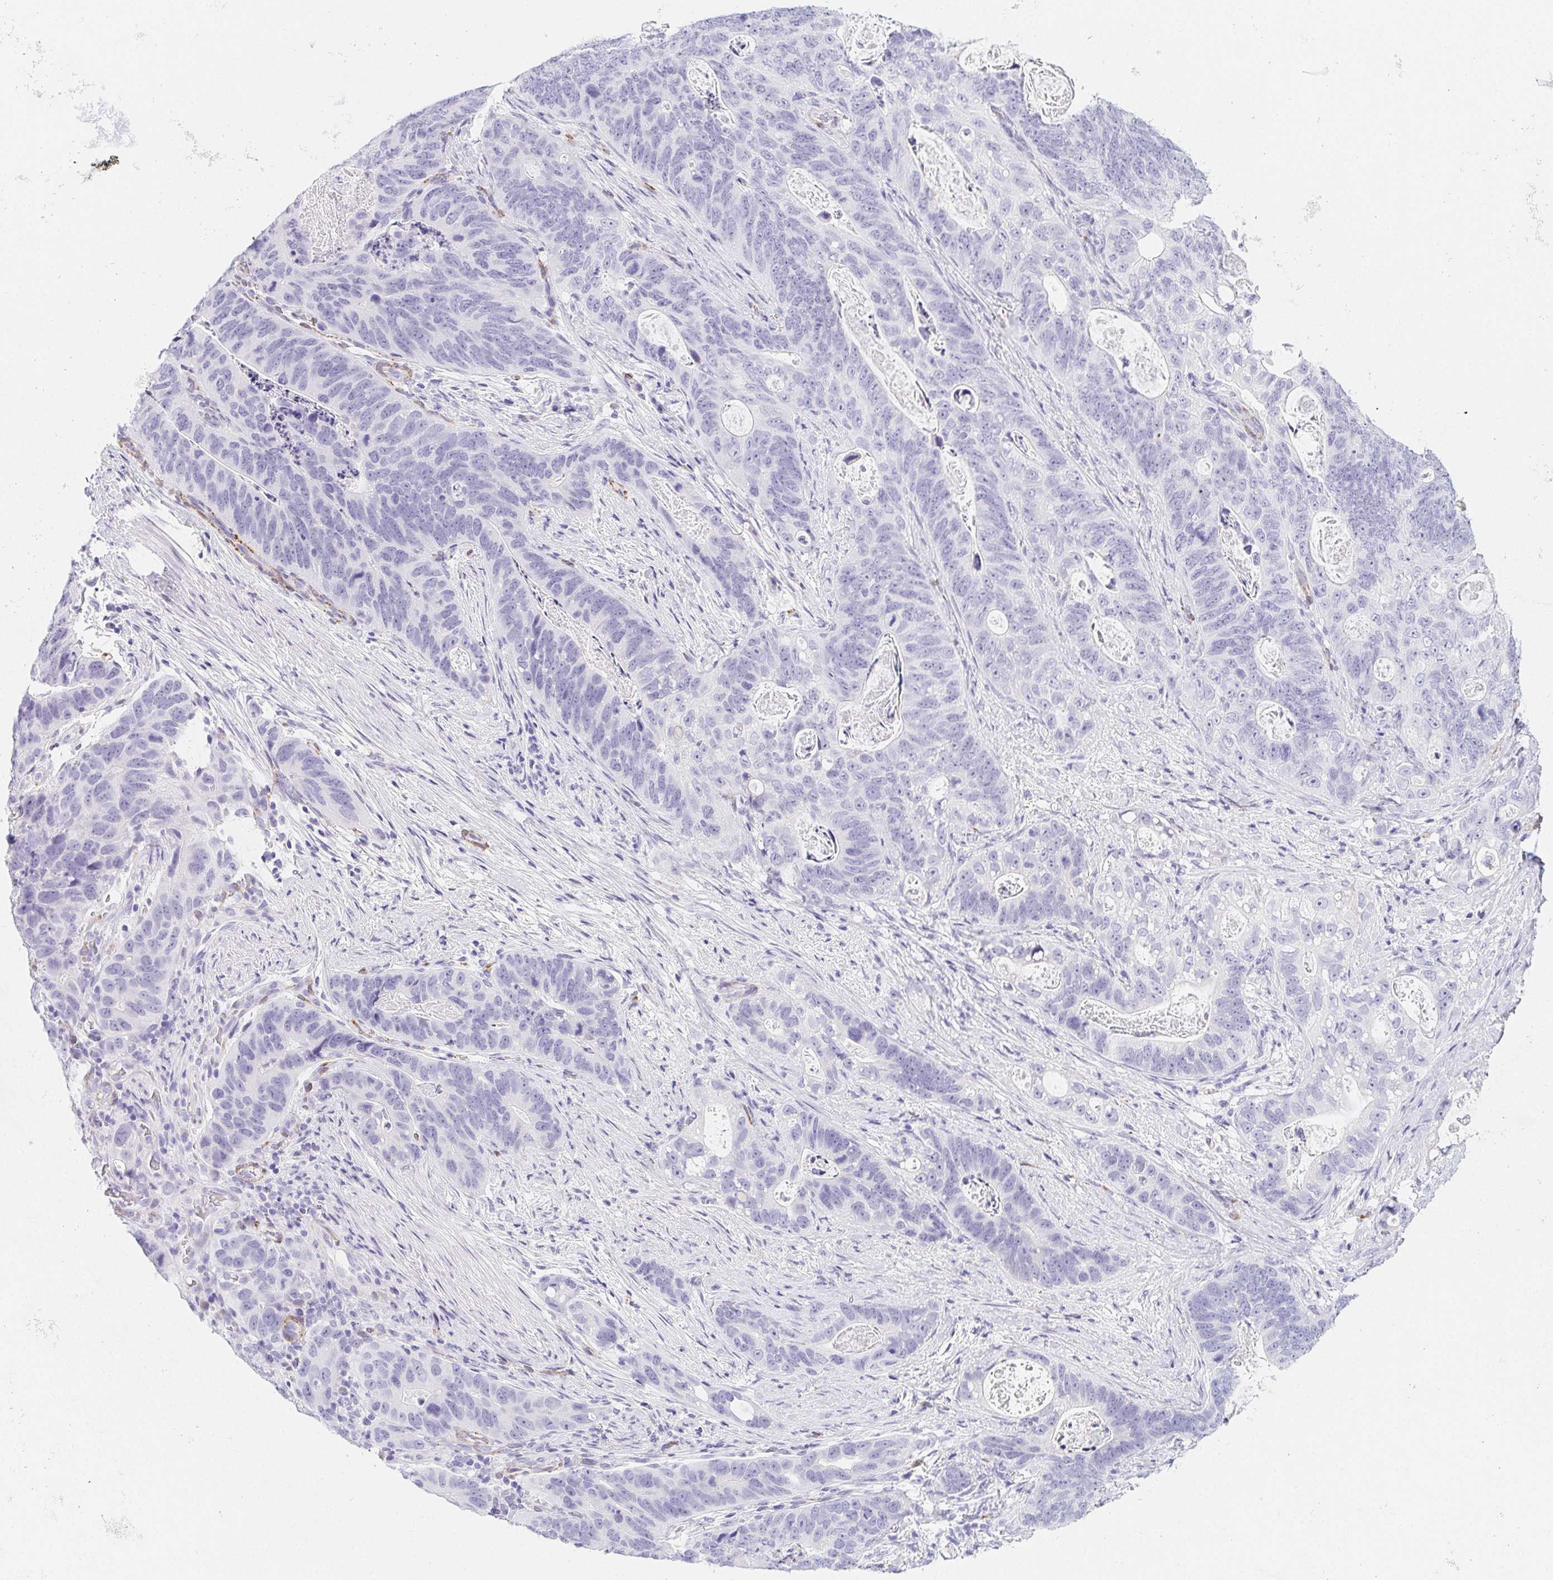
{"staining": {"intensity": "negative", "quantity": "none", "location": "none"}, "tissue": "stomach cancer", "cell_type": "Tumor cells", "image_type": "cancer", "snomed": [{"axis": "morphology", "description": "Normal tissue, NOS"}, {"axis": "morphology", "description": "Adenocarcinoma, NOS"}, {"axis": "topography", "description": "Stomach"}], "caption": "DAB immunohistochemical staining of human stomach cancer reveals no significant staining in tumor cells.", "gene": "HRC", "patient": {"sex": "female", "age": 89}}